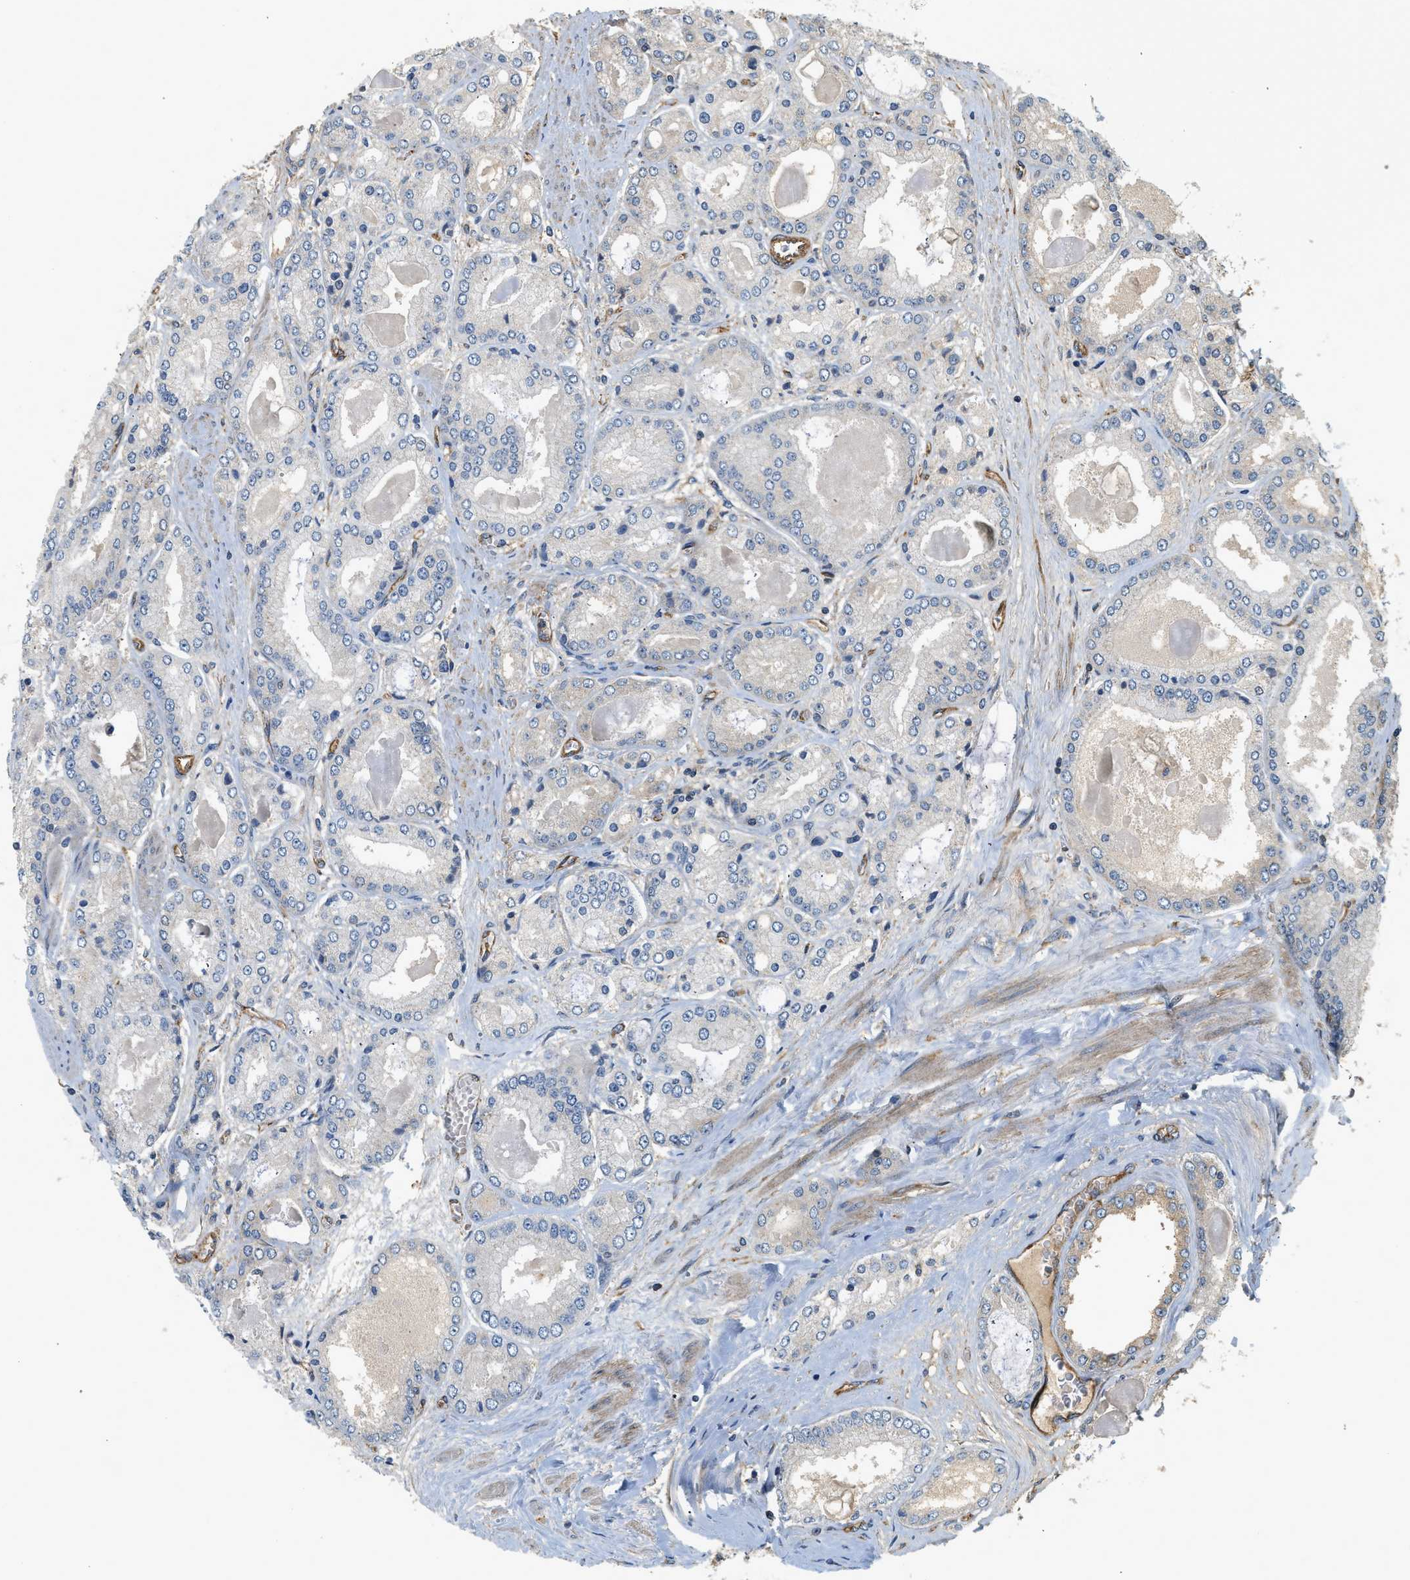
{"staining": {"intensity": "negative", "quantity": "none", "location": "none"}, "tissue": "prostate cancer", "cell_type": "Tumor cells", "image_type": "cancer", "snomed": [{"axis": "morphology", "description": "Adenocarcinoma, High grade"}, {"axis": "topography", "description": "Prostate"}], "caption": "This histopathology image is of prostate cancer (adenocarcinoma (high-grade)) stained with immunohistochemistry to label a protein in brown with the nuclei are counter-stained blue. There is no staining in tumor cells.", "gene": "HIP1", "patient": {"sex": "male", "age": 59}}